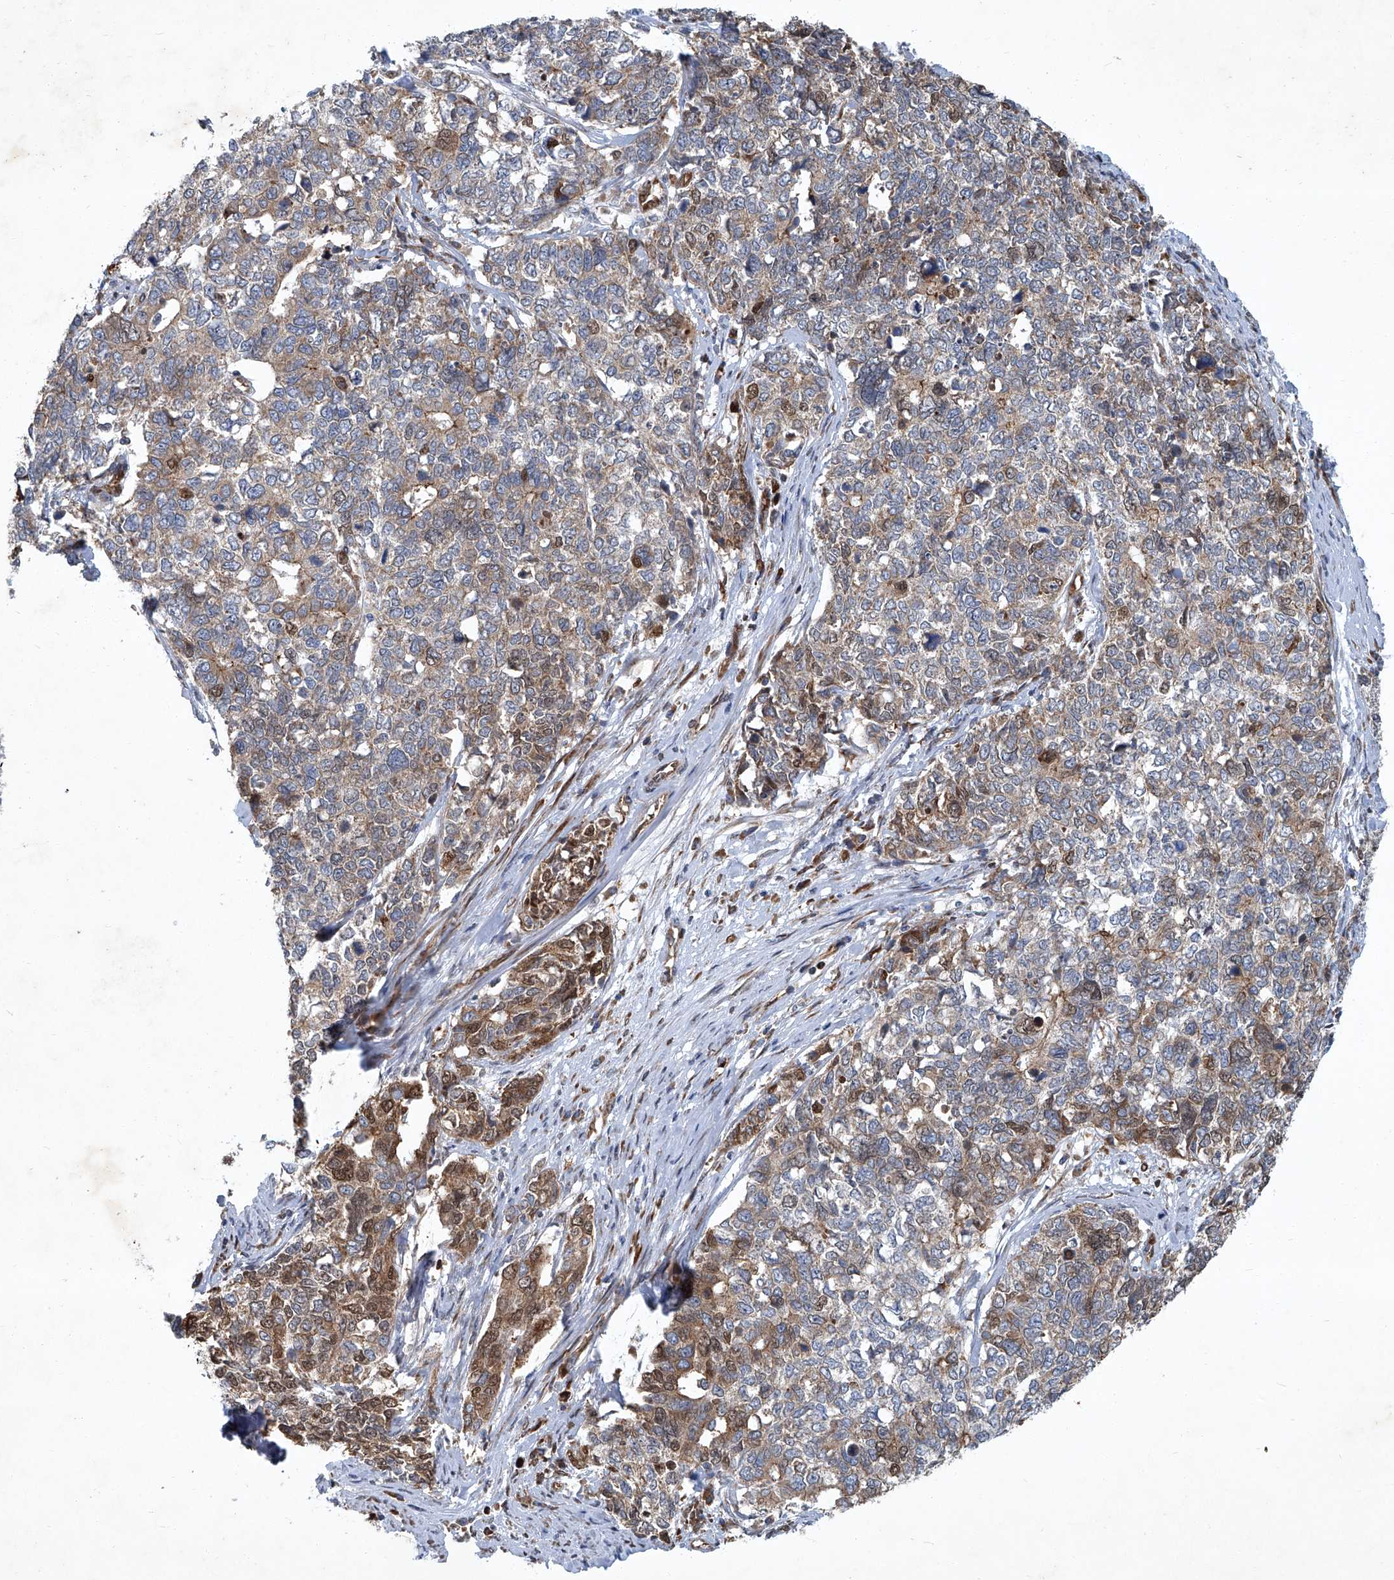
{"staining": {"intensity": "moderate", "quantity": "<25%", "location": "cytoplasmic/membranous,nuclear"}, "tissue": "cervical cancer", "cell_type": "Tumor cells", "image_type": "cancer", "snomed": [{"axis": "morphology", "description": "Squamous cell carcinoma, NOS"}, {"axis": "topography", "description": "Cervix"}], "caption": "Tumor cells display low levels of moderate cytoplasmic/membranous and nuclear staining in approximately <25% of cells in human cervical cancer (squamous cell carcinoma).", "gene": "GPR132", "patient": {"sex": "female", "age": 63}}